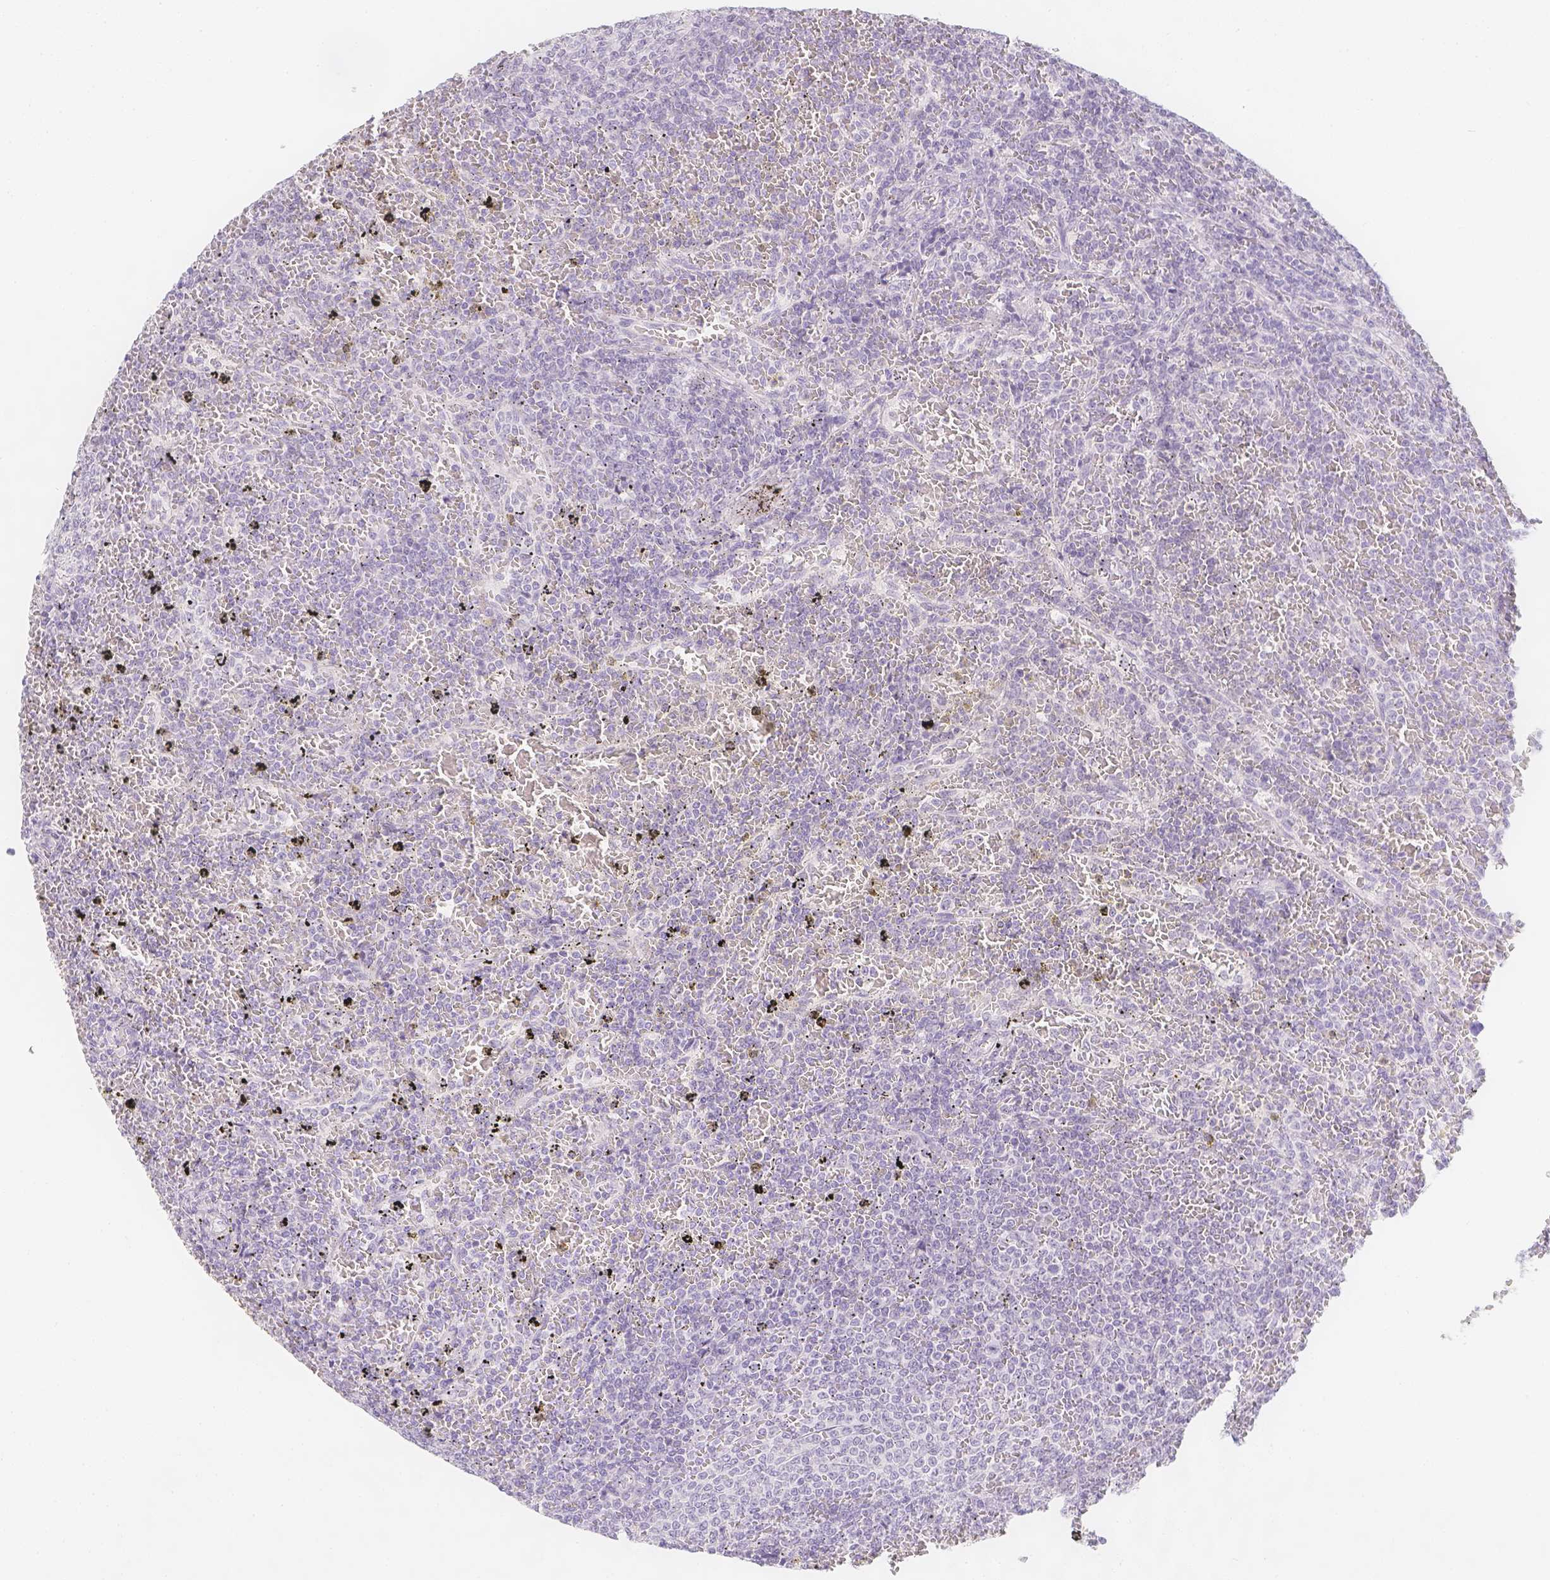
{"staining": {"intensity": "negative", "quantity": "none", "location": "none"}, "tissue": "lymphoma", "cell_type": "Tumor cells", "image_type": "cancer", "snomed": [{"axis": "morphology", "description": "Malignant lymphoma, non-Hodgkin's type, Low grade"}, {"axis": "topography", "description": "Spleen"}], "caption": "Lymphoma stained for a protein using immunohistochemistry (IHC) shows no positivity tumor cells.", "gene": "SLC18A1", "patient": {"sex": "female", "age": 77}}